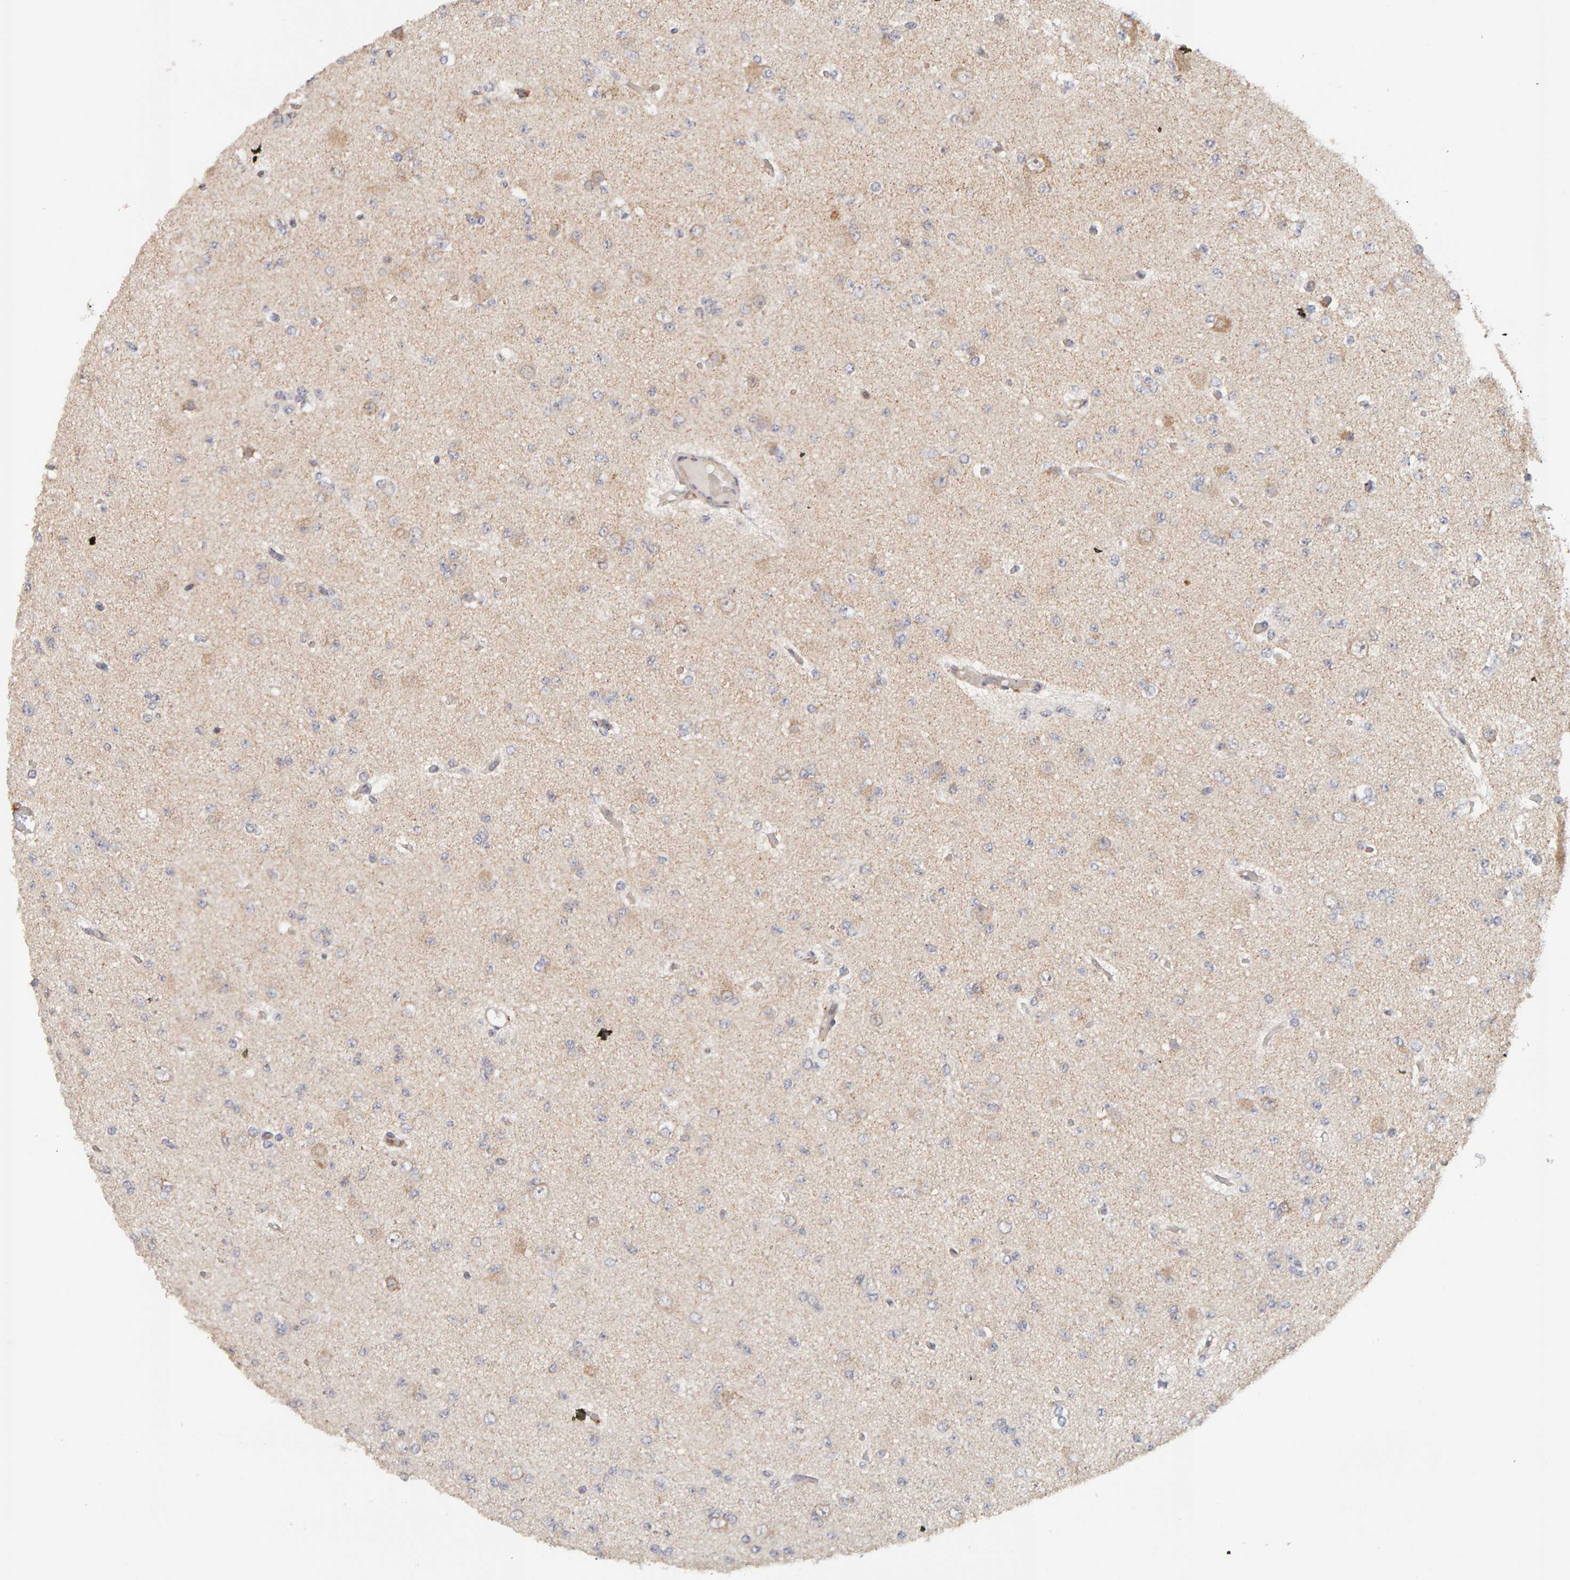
{"staining": {"intensity": "negative", "quantity": "none", "location": "none"}, "tissue": "glioma", "cell_type": "Tumor cells", "image_type": "cancer", "snomed": [{"axis": "morphology", "description": "Glioma, malignant, Low grade"}, {"axis": "topography", "description": "Brain"}], "caption": "The photomicrograph demonstrates no staining of tumor cells in low-grade glioma (malignant).", "gene": "DNAJC7", "patient": {"sex": "female", "age": 22}}